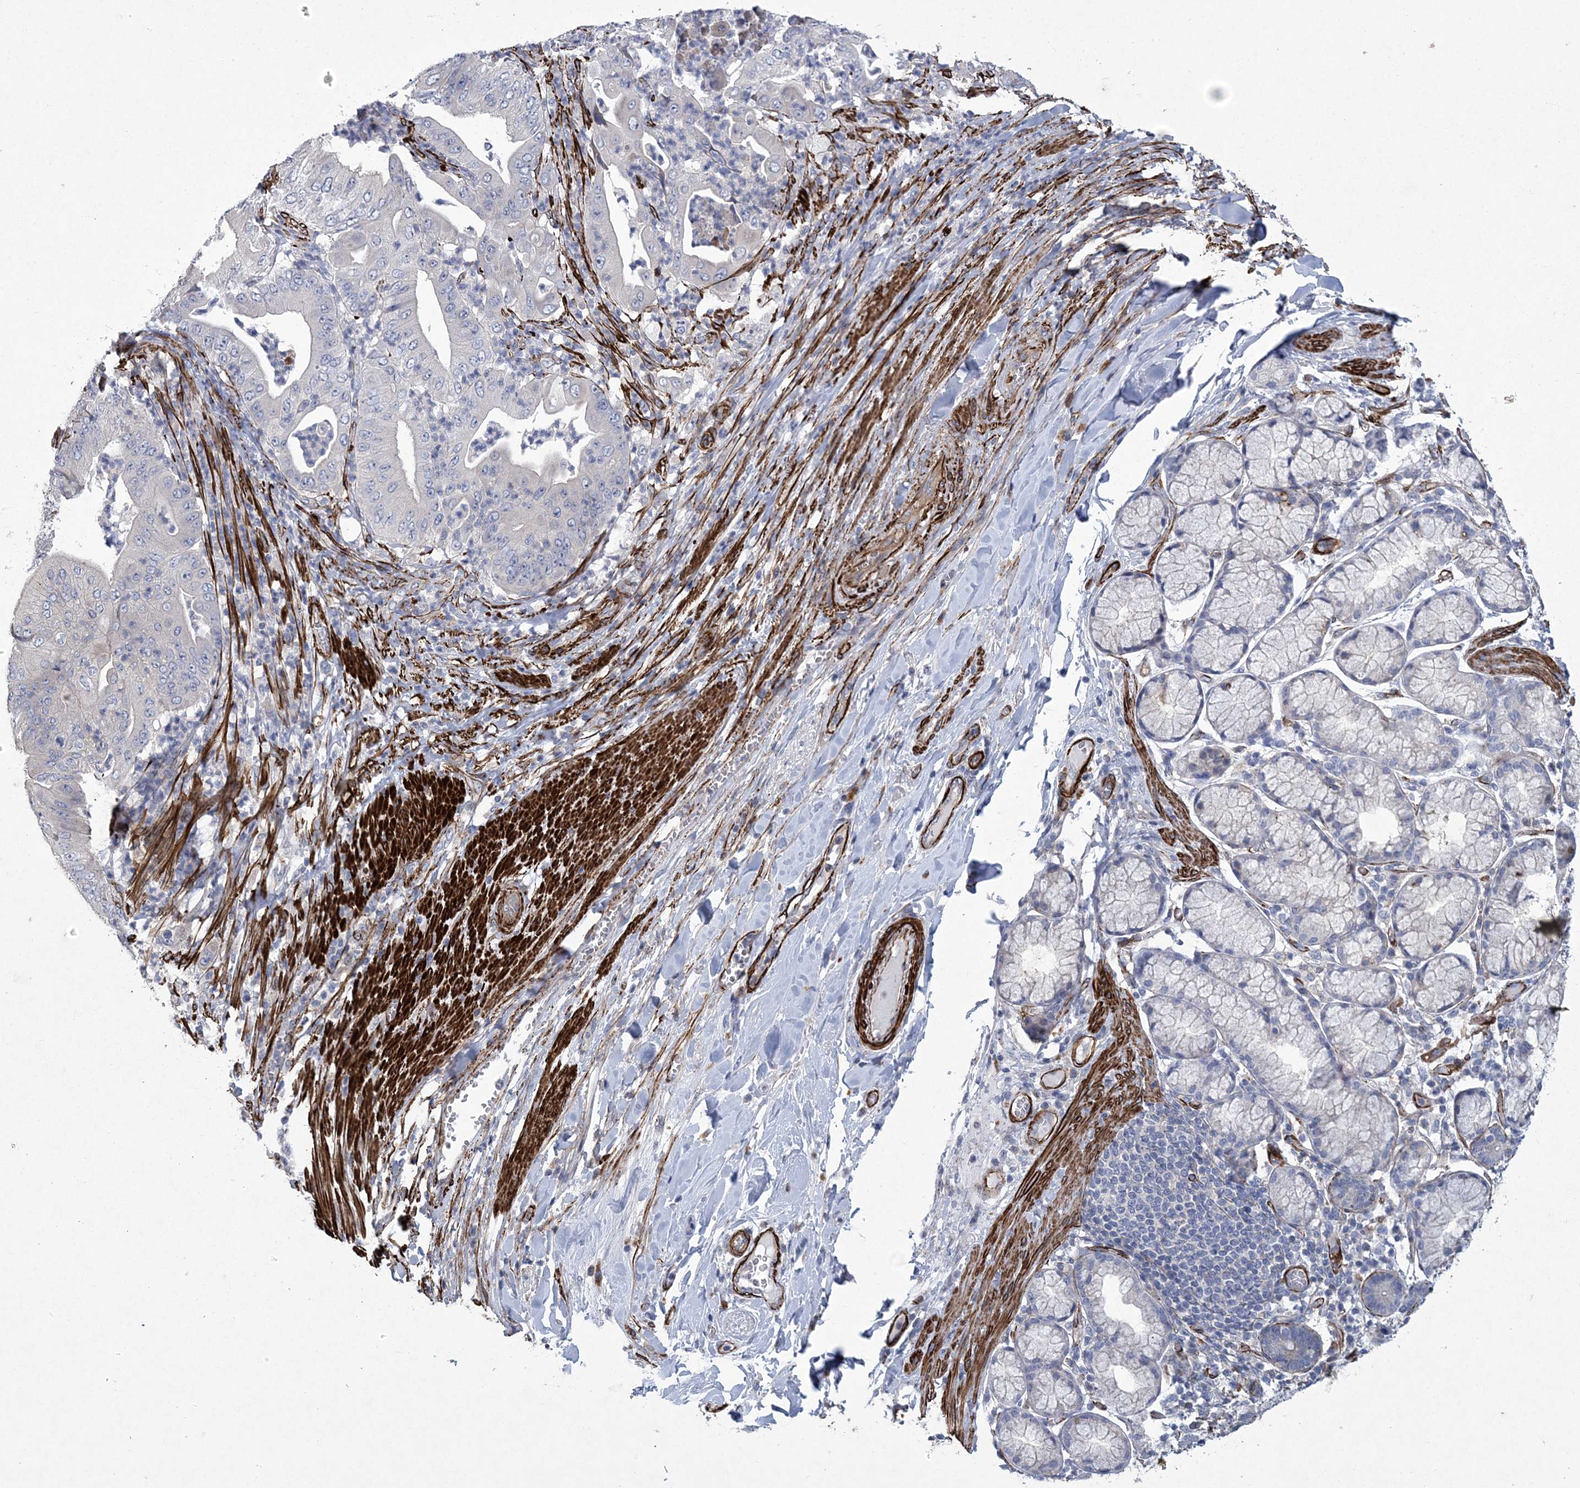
{"staining": {"intensity": "negative", "quantity": "none", "location": "none"}, "tissue": "pancreatic cancer", "cell_type": "Tumor cells", "image_type": "cancer", "snomed": [{"axis": "morphology", "description": "Adenocarcinoma, NOS"}, {"axis": "topography", "description": "Pancreas"}], "caption": "Immunohistochemistry (IHC) of human adenocarcinoma (pancreatic) displays no positivity in tumor cells.", "gene": "ARSJ", "patient": {"sex": "female", "age": 77}}